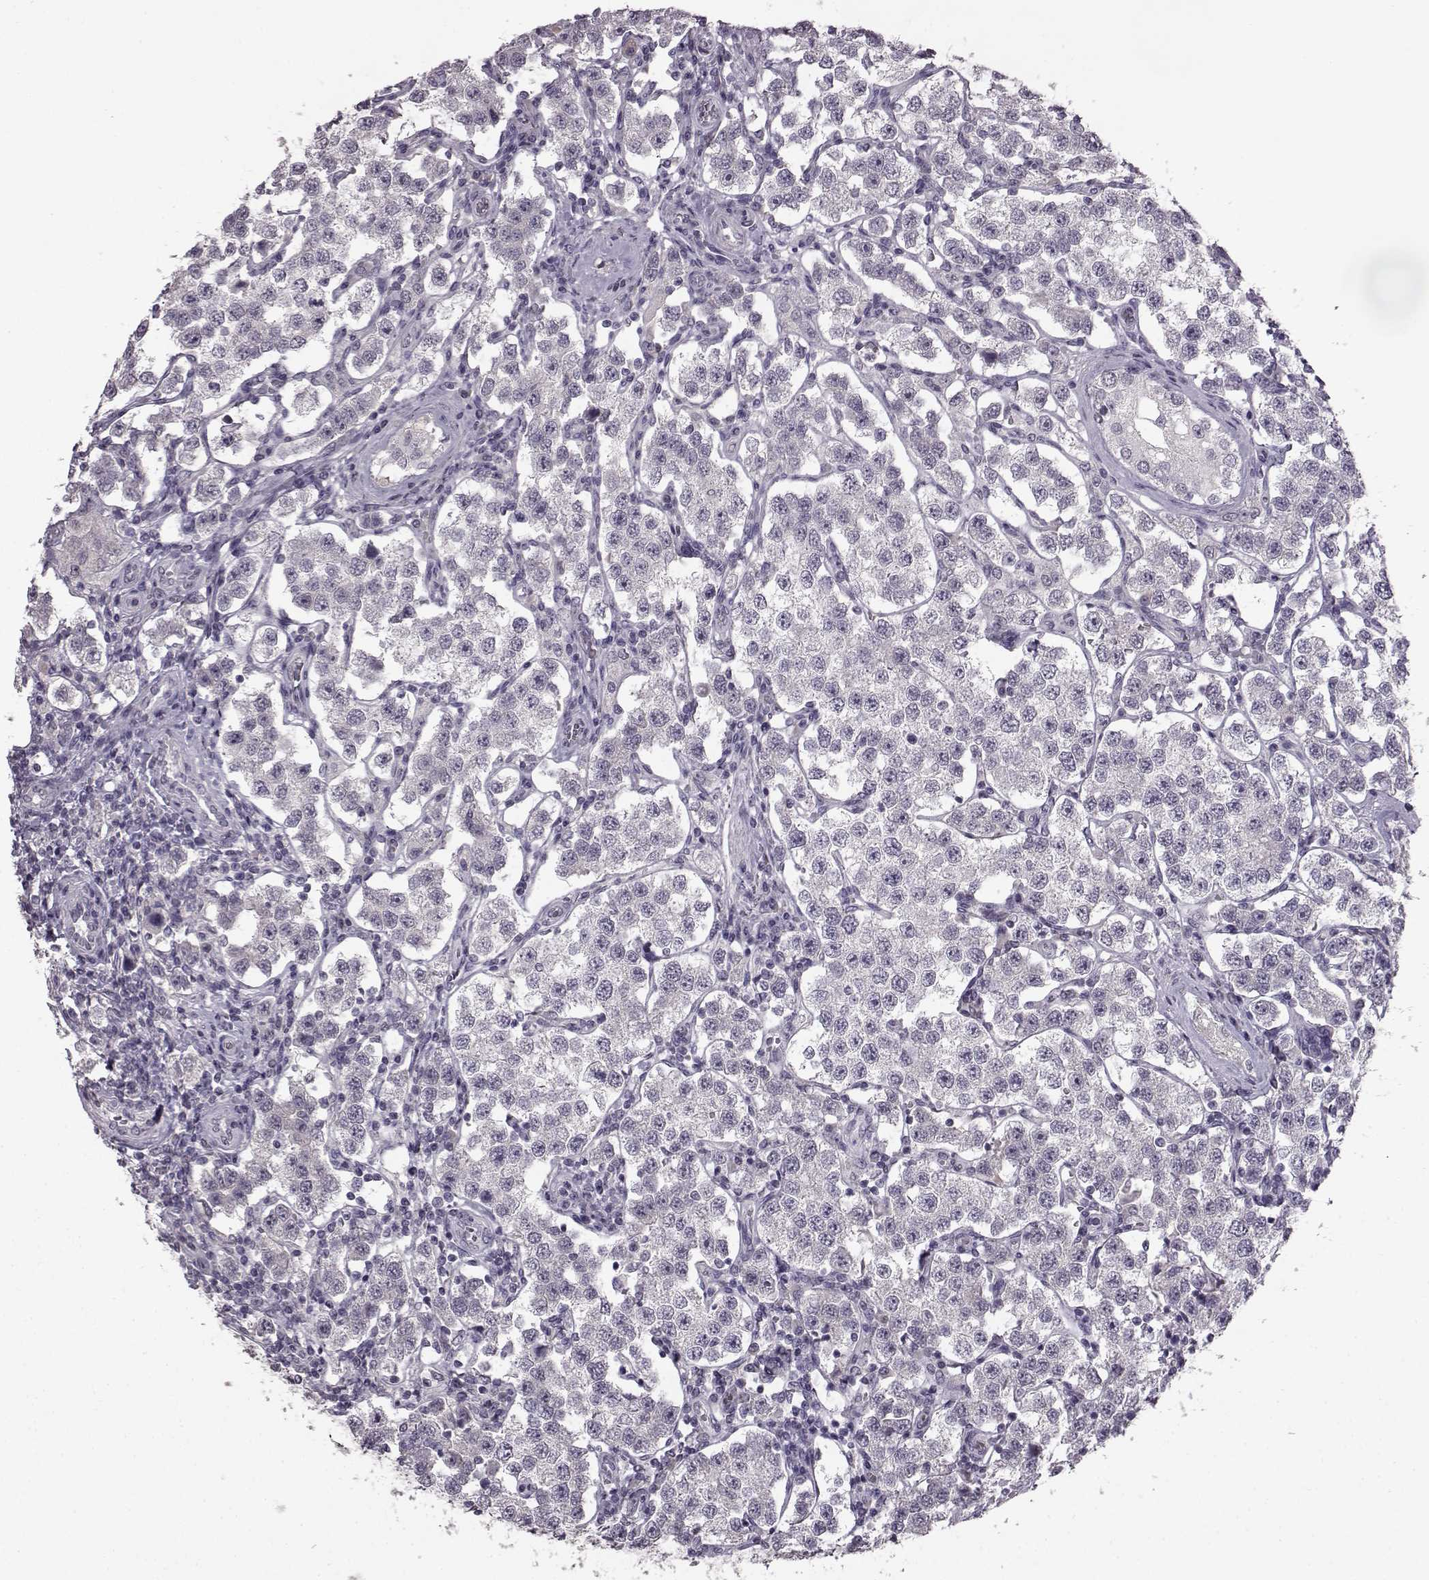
{"staining": {"intensity": "negative", "quantity": "none", "location": "none"}, "tissue": "testis cancer", "cell_type": "Tumor cells", "image_type": "cancer", "snomed": [{"axis": "morphology", "description": "Seminoma, NOS"}, {"axis": "topography", "description": "Testis"}], "caption": "Immunohistochemistry image of testis cancer stained for a protein (brown), which demonstrates no positivity in tumor cells.", "gene": "LHB", "patient": {"sex": "male", "age": 37}}